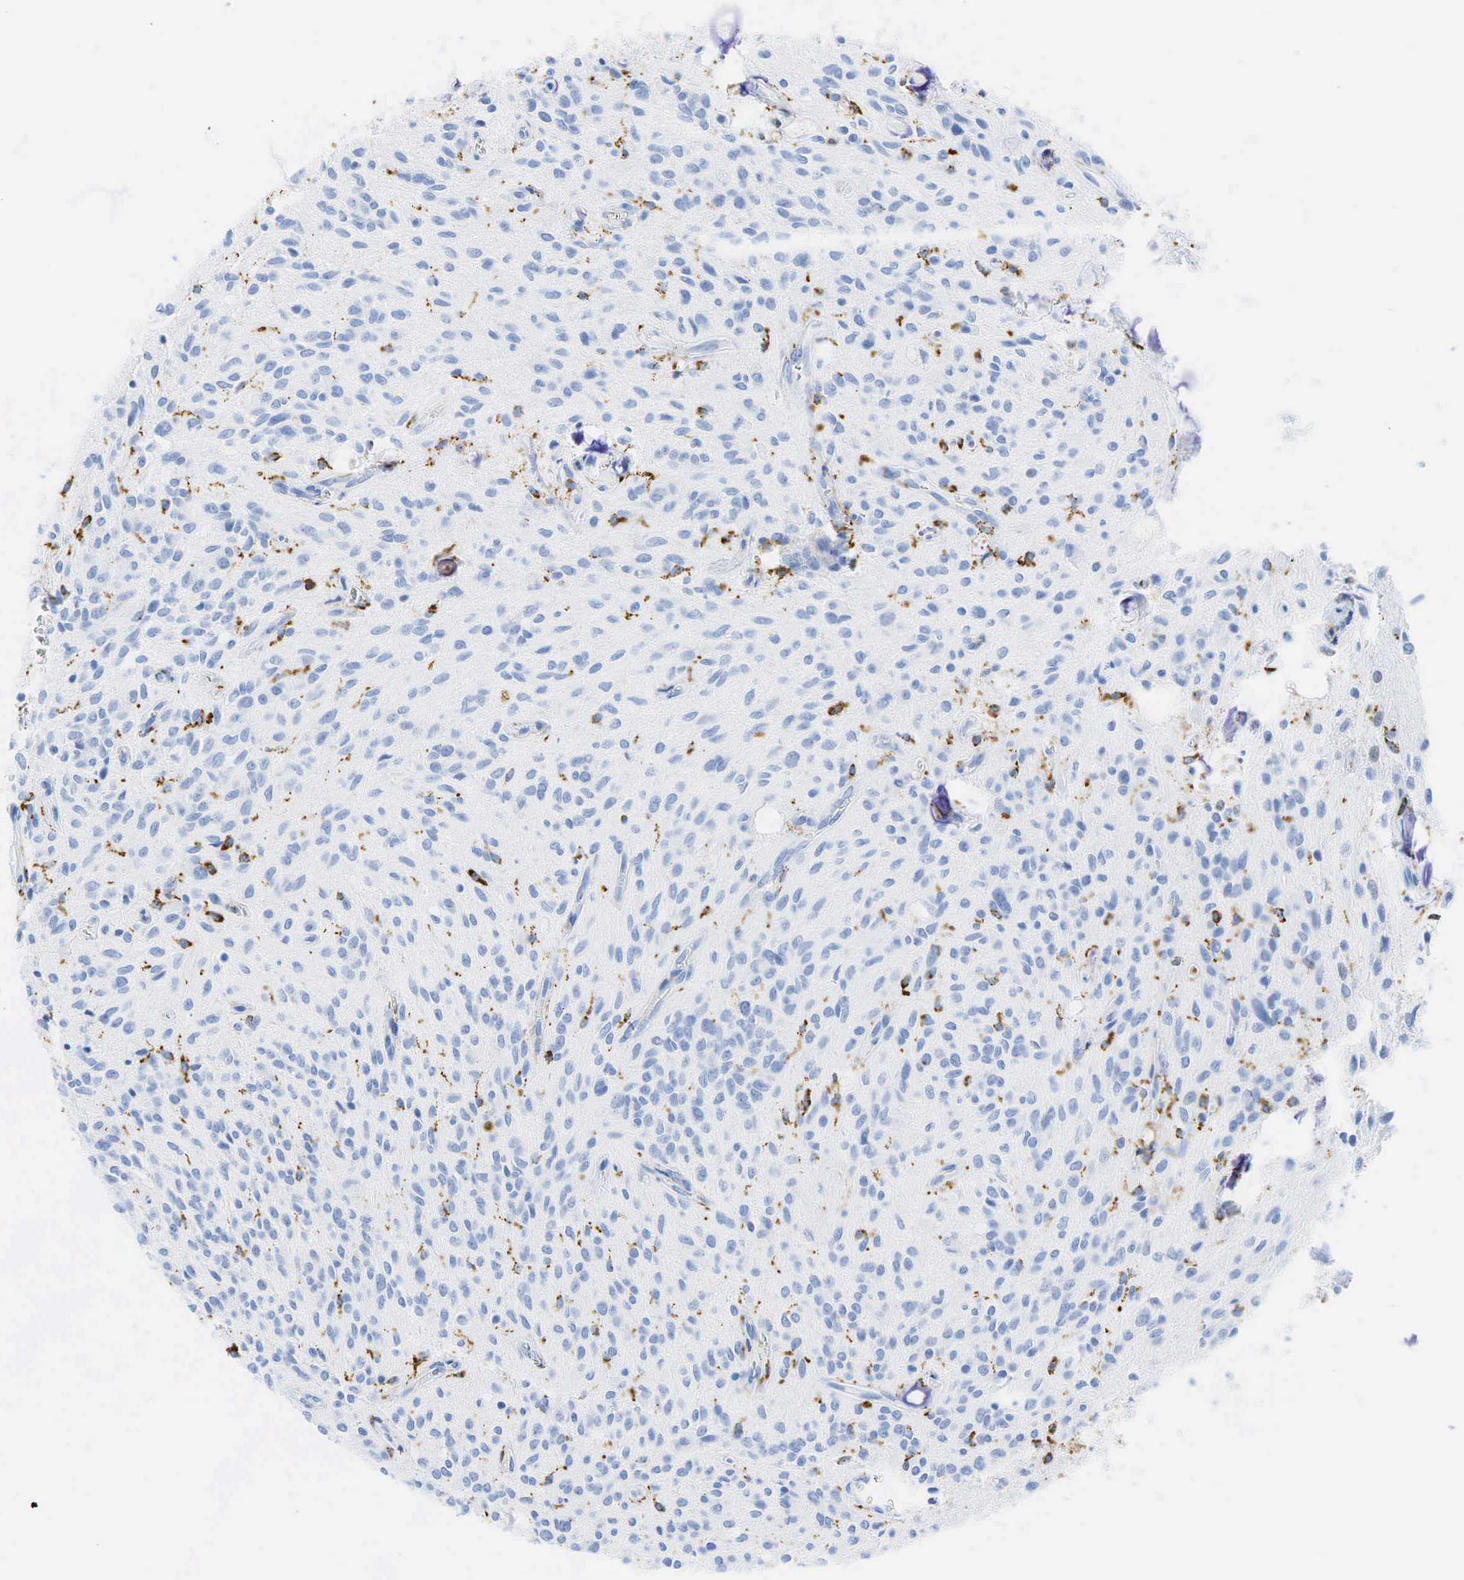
{"staining": {"intensity": "negative", "quantity": "none", "location": "none"}, "tissue": "glioma", "cell_type": "Tumor cells", "image_type": "cancer", "snomed": [{"axis": "morphology", "description": "Glioma, malignant, Low grade"}, {"axis": "topography", "description": "Brain"}], "caption": "The histopathology image demonstrates no significant staining in tumor cells of glioma.", "gene": "CD68", "patient": {"sex": "female", "age": 15}}